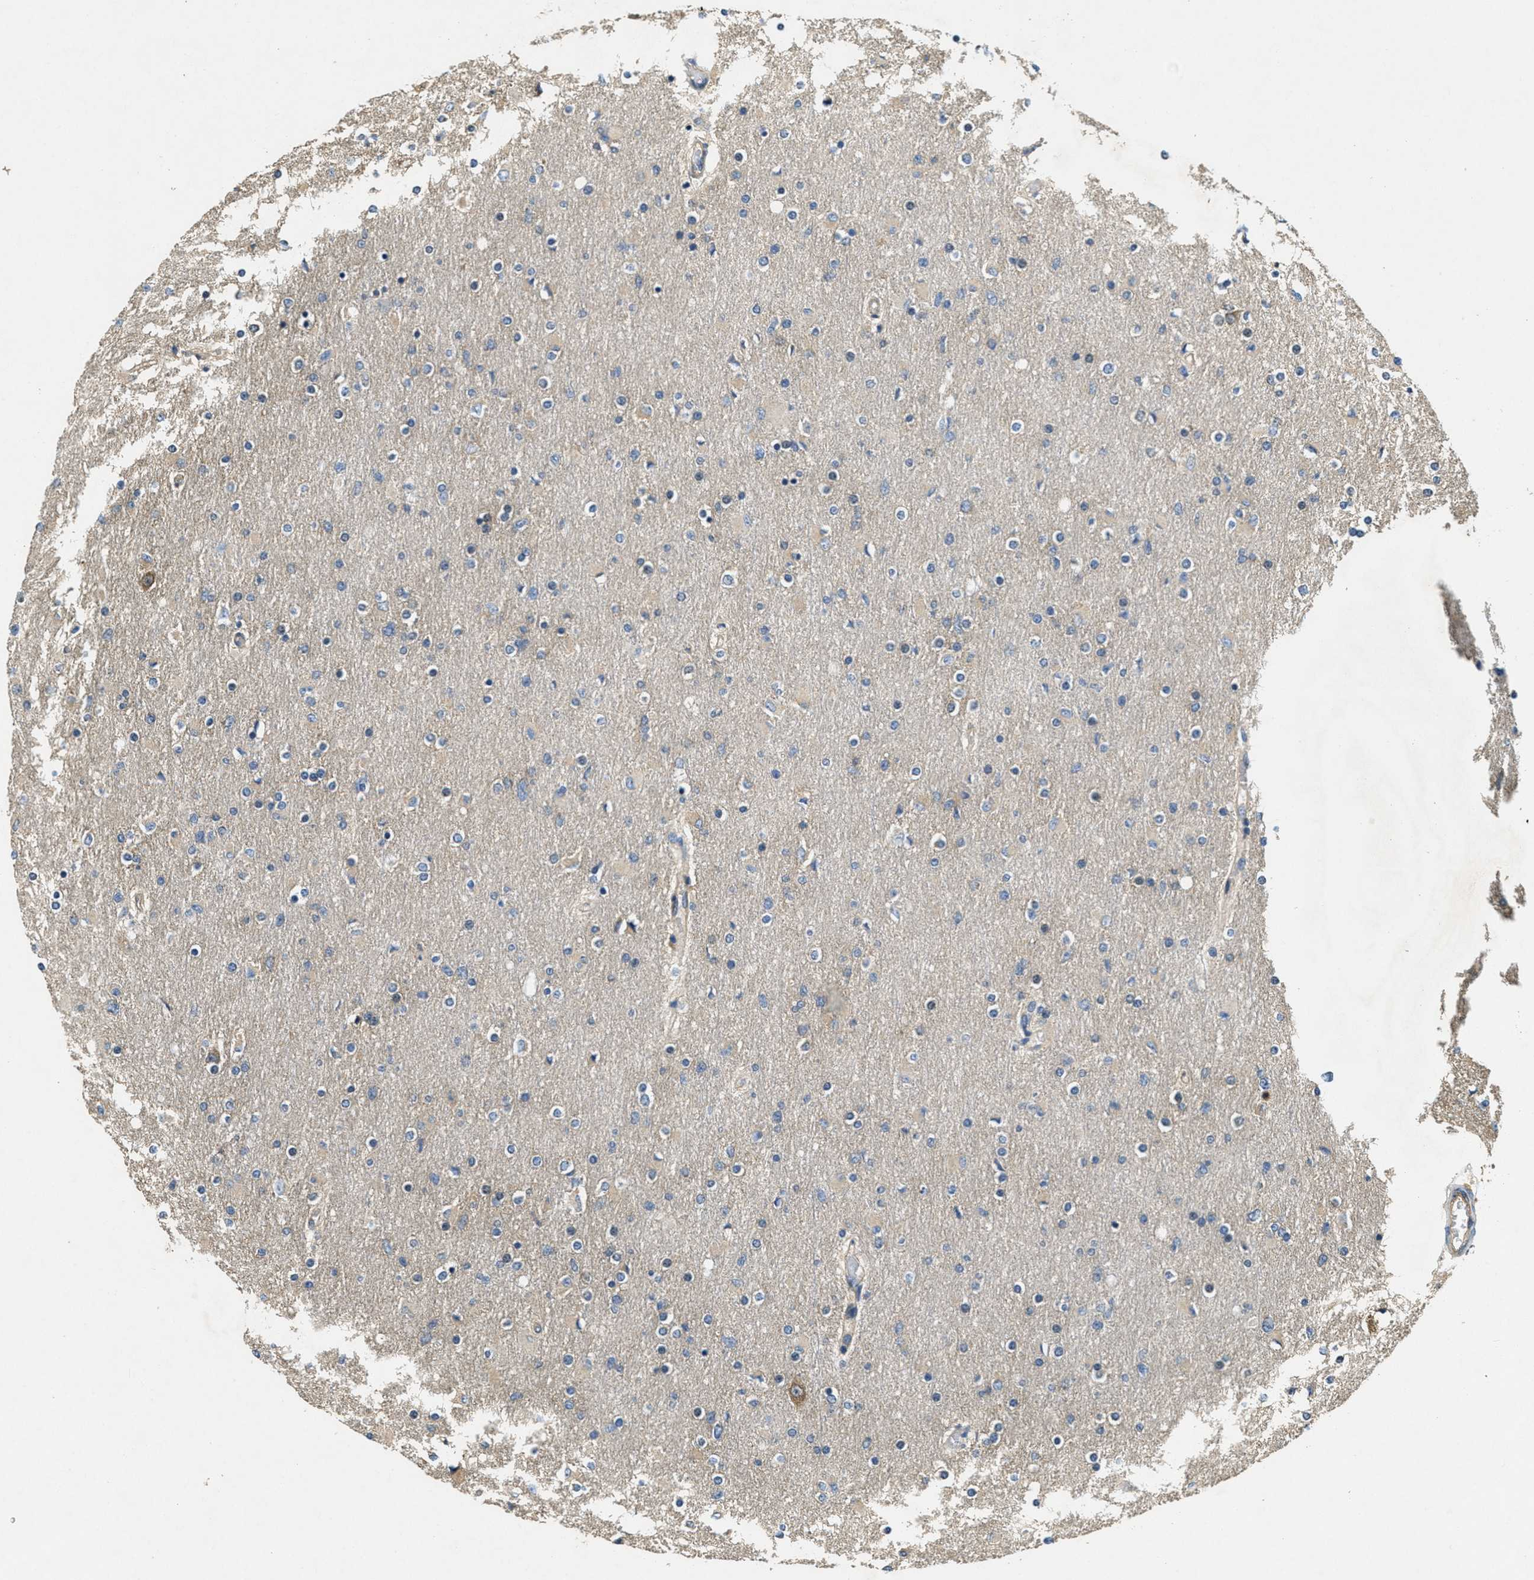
{"staining": {"intensity": "negative", "quantity": "none", "location": "none"}, "tissue": "glioma", "cell_type": "Tumor cells", "image_type": "cancer", "snomed": [{"axis": "morphology", "description": "Glioma, malignant, High grade"}, {"axis": "topography", "description": "Cerebral cortex"}], "caption": "Photomicrograph shows no protein staining in tumor cells of malignant glioma (high-grade) tissue.", "gene": "TOMM70", "patient": {"sex": "female", "age": 36}}